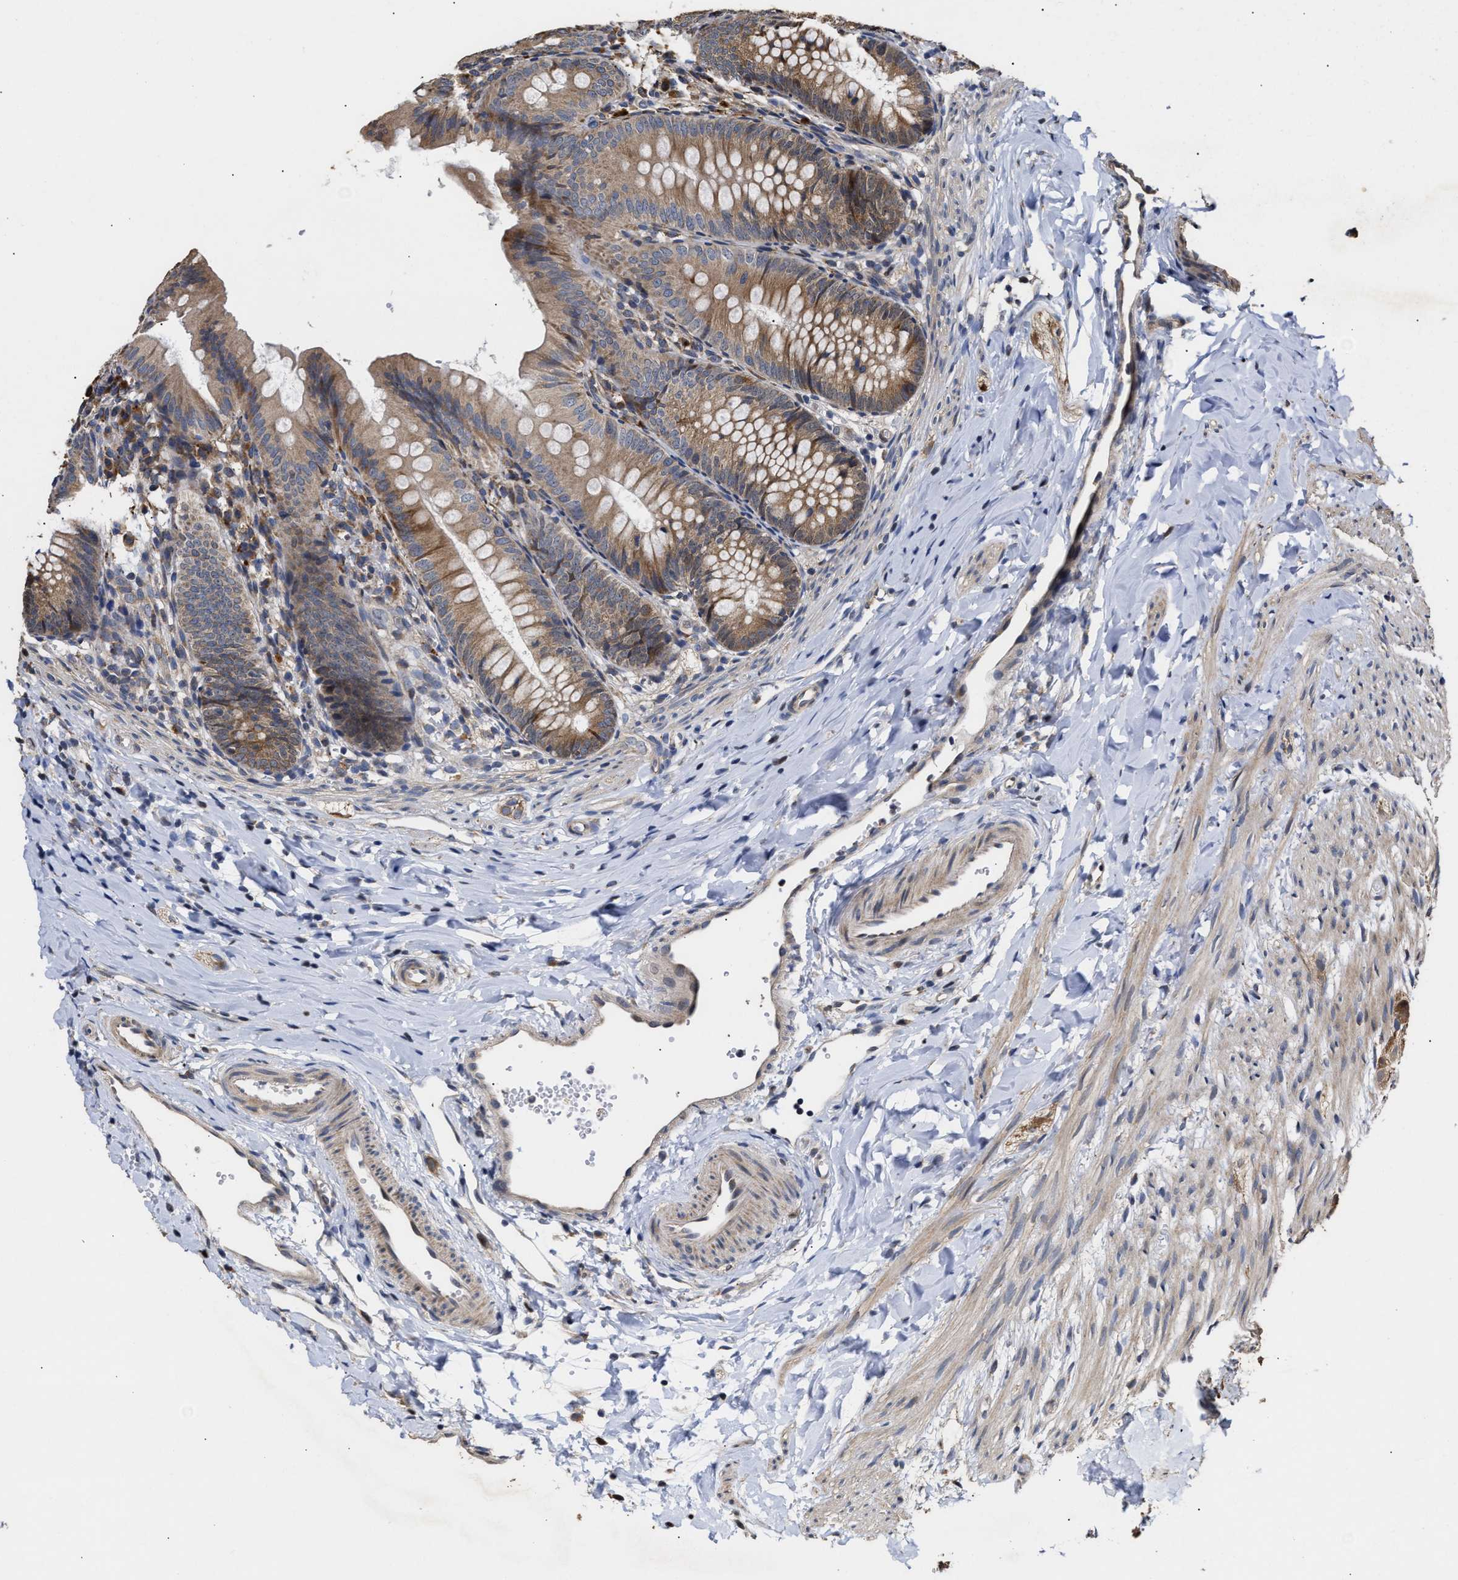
{"staining": {"intensity": "moderate", "quantity": ">75%", "location": "cytoplasmic/membranous"}, "tissue": "appendix", "cell_type": "Glandular cells", "image_type": "normal", "snomed": [{"axis": "morphology", "description": "Normal tissue, NOS"}, {"axis": "topography", "description": "Appendix"}], "caption": "IHC of unremarkable human appendix exhibits medium levels of moderate cytoplasmic/membranous staining in about >75% of glandular cells.", "gene": "GOSR1", "patient": {"sex": "male", "age": 1}}